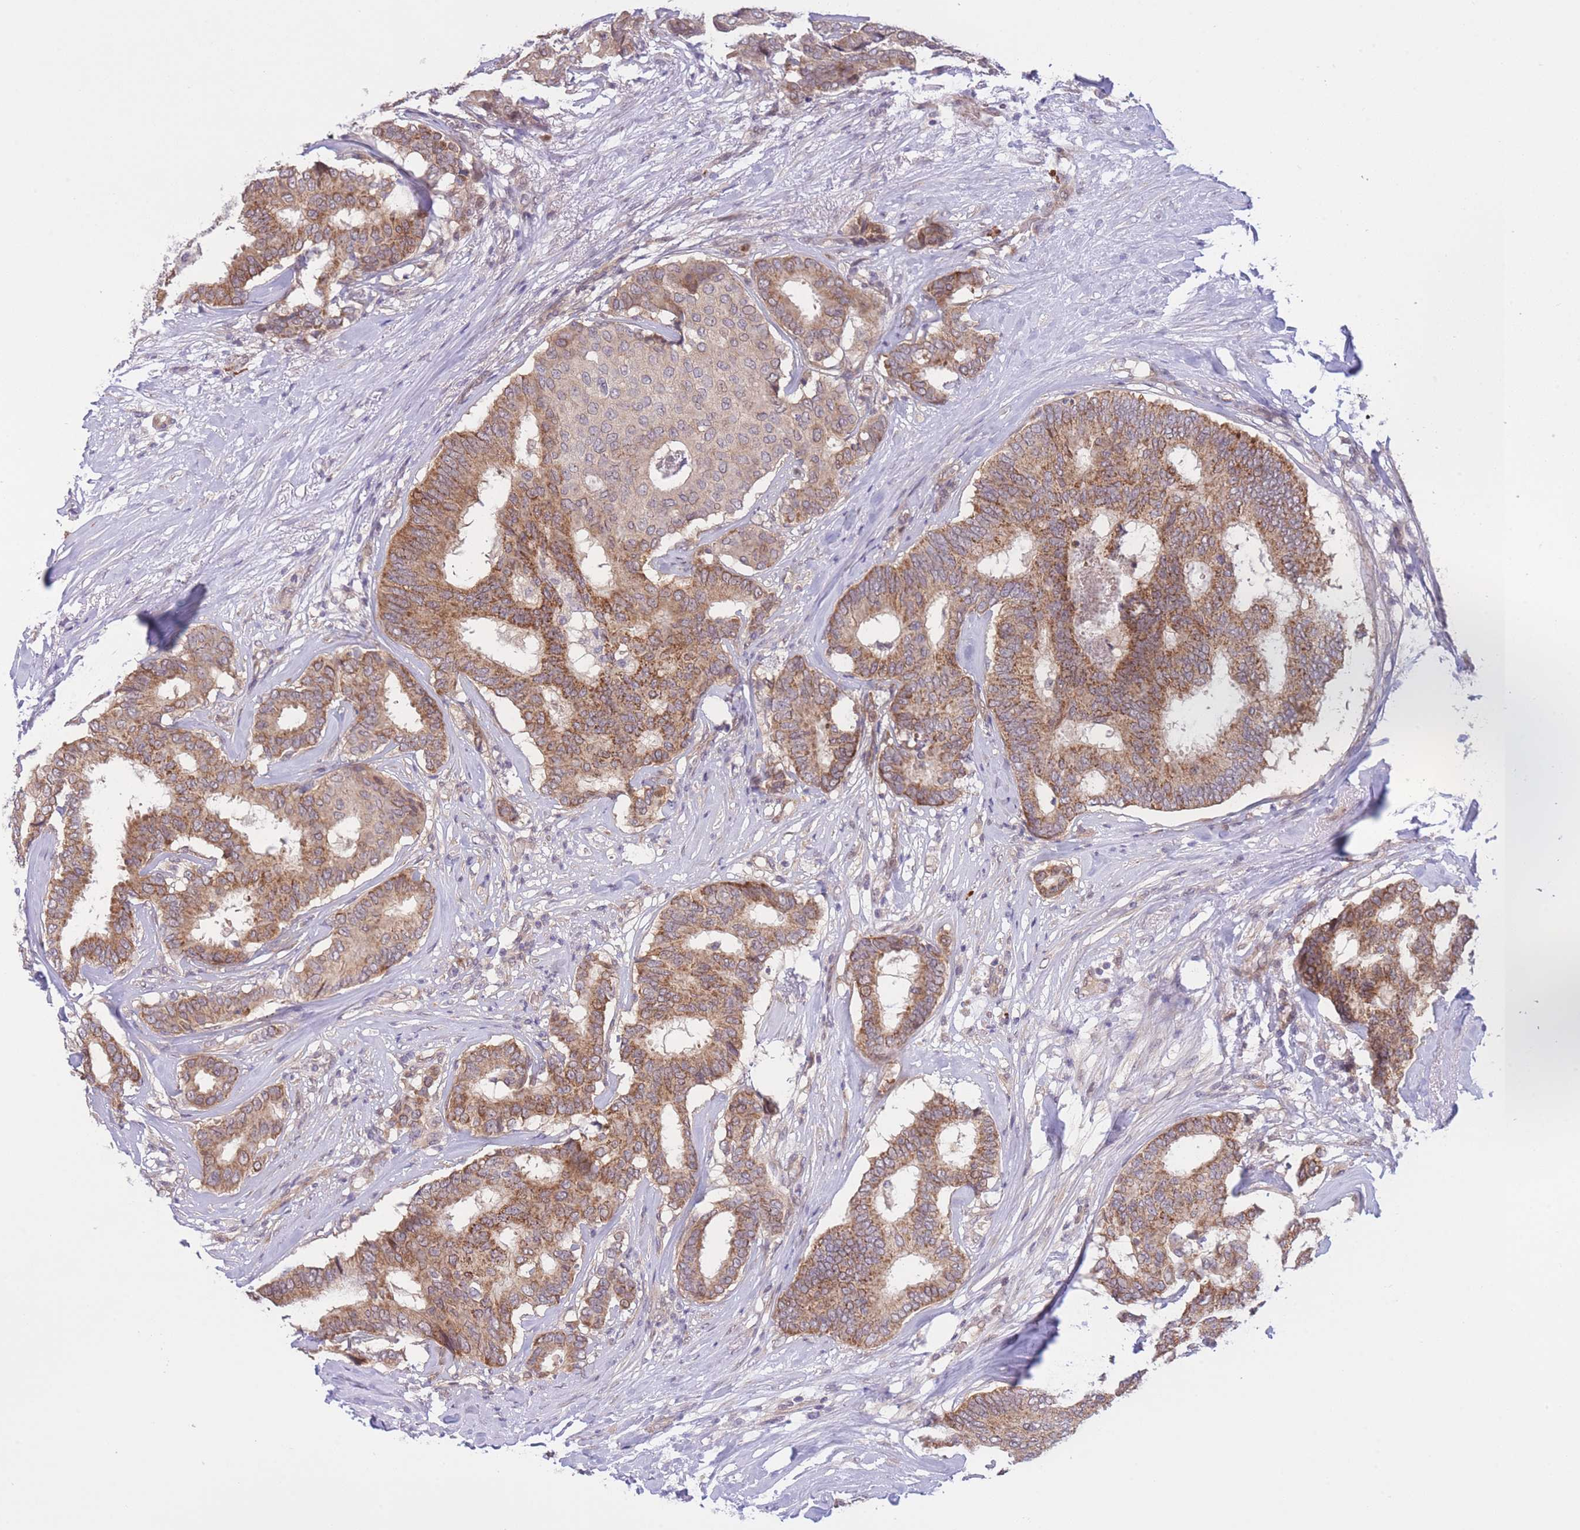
{"staining": {"intensity": "moderate", "quantity": ">75%", "location": "cytoplasmic/membranous"}, "tissue": "breast cancer", "cell_type": "Tumor cells", "image_type": "cancer", "snomed": [{"axis": "morphology", "description": "Duct carcinoma"}, {"axis": "topography", "description": "Breast"}], "caption": "Protein staining shows moderate cytoplasmic/membranous staining in about >75% of tumor cells in breast cancer (invasive ductal carcinoma). (Stains: DAB (3,3'-diaminobenzidine) in brown, nuclei in blue, Microscopy: brightfield microscopy at high magnification).", "gene": "CDC25B", "patient": {"sex": "female", "age": 75}}